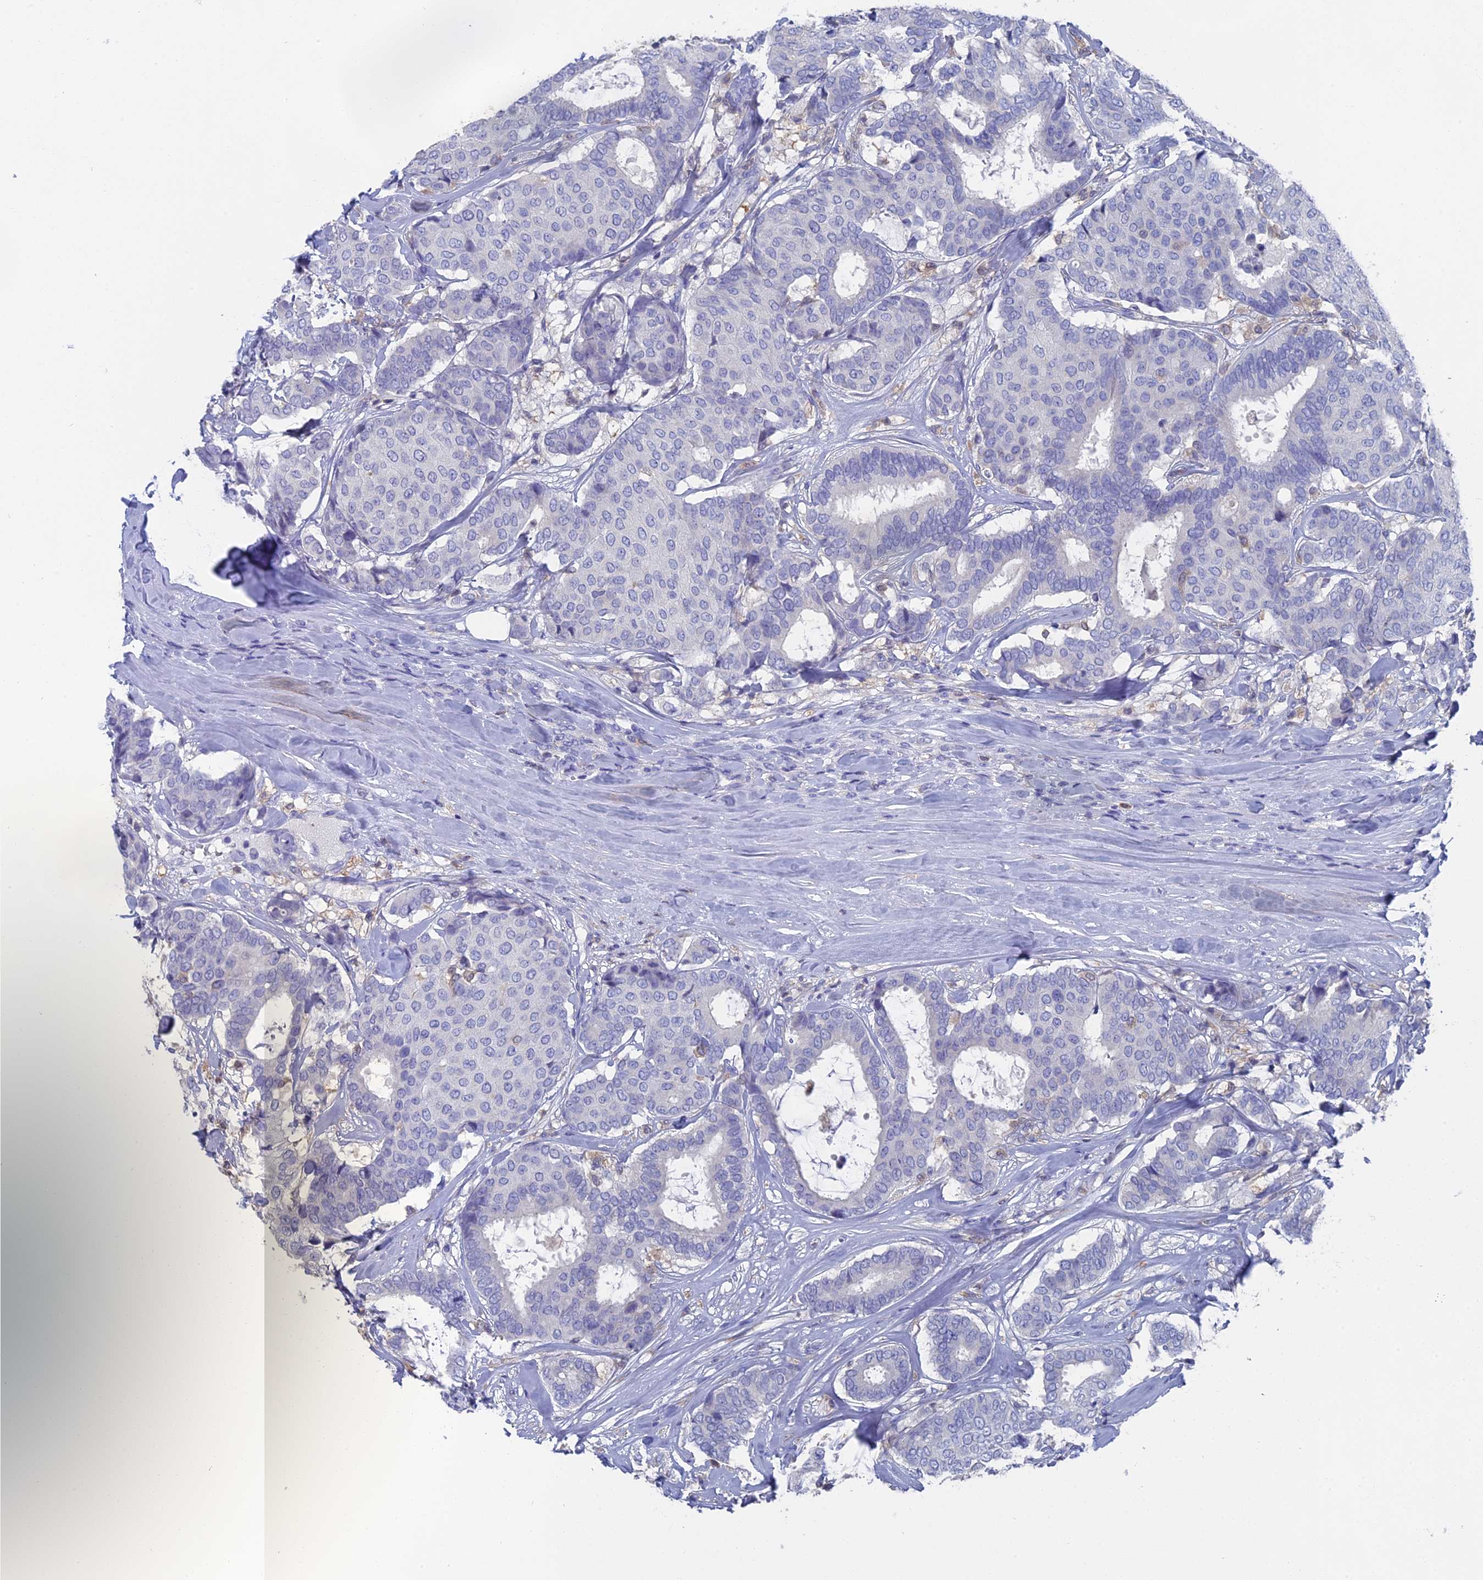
{"staining": {"intensity": "negative", "quantity": "none", "location": "none"}, "tissue": "breast cancer", "cell_type": "Tumor cells", "image_type": "cancer", "snomed": [{"axis": "morphology", "description": "Duct carcinoma"}, {"axis": "topography", "description": "Breast"}], "caption": "Immunohistochemistry histopathology image of neoplastic tissue: breast cancer (infiltrating ductal carcinoma) stained with DAB (3,3'-diaminobenzidine) exhibits no significant protein positivity in tumor cells.", "gene": "NCF4", "patient": {"sex": "female", "age": 75}}